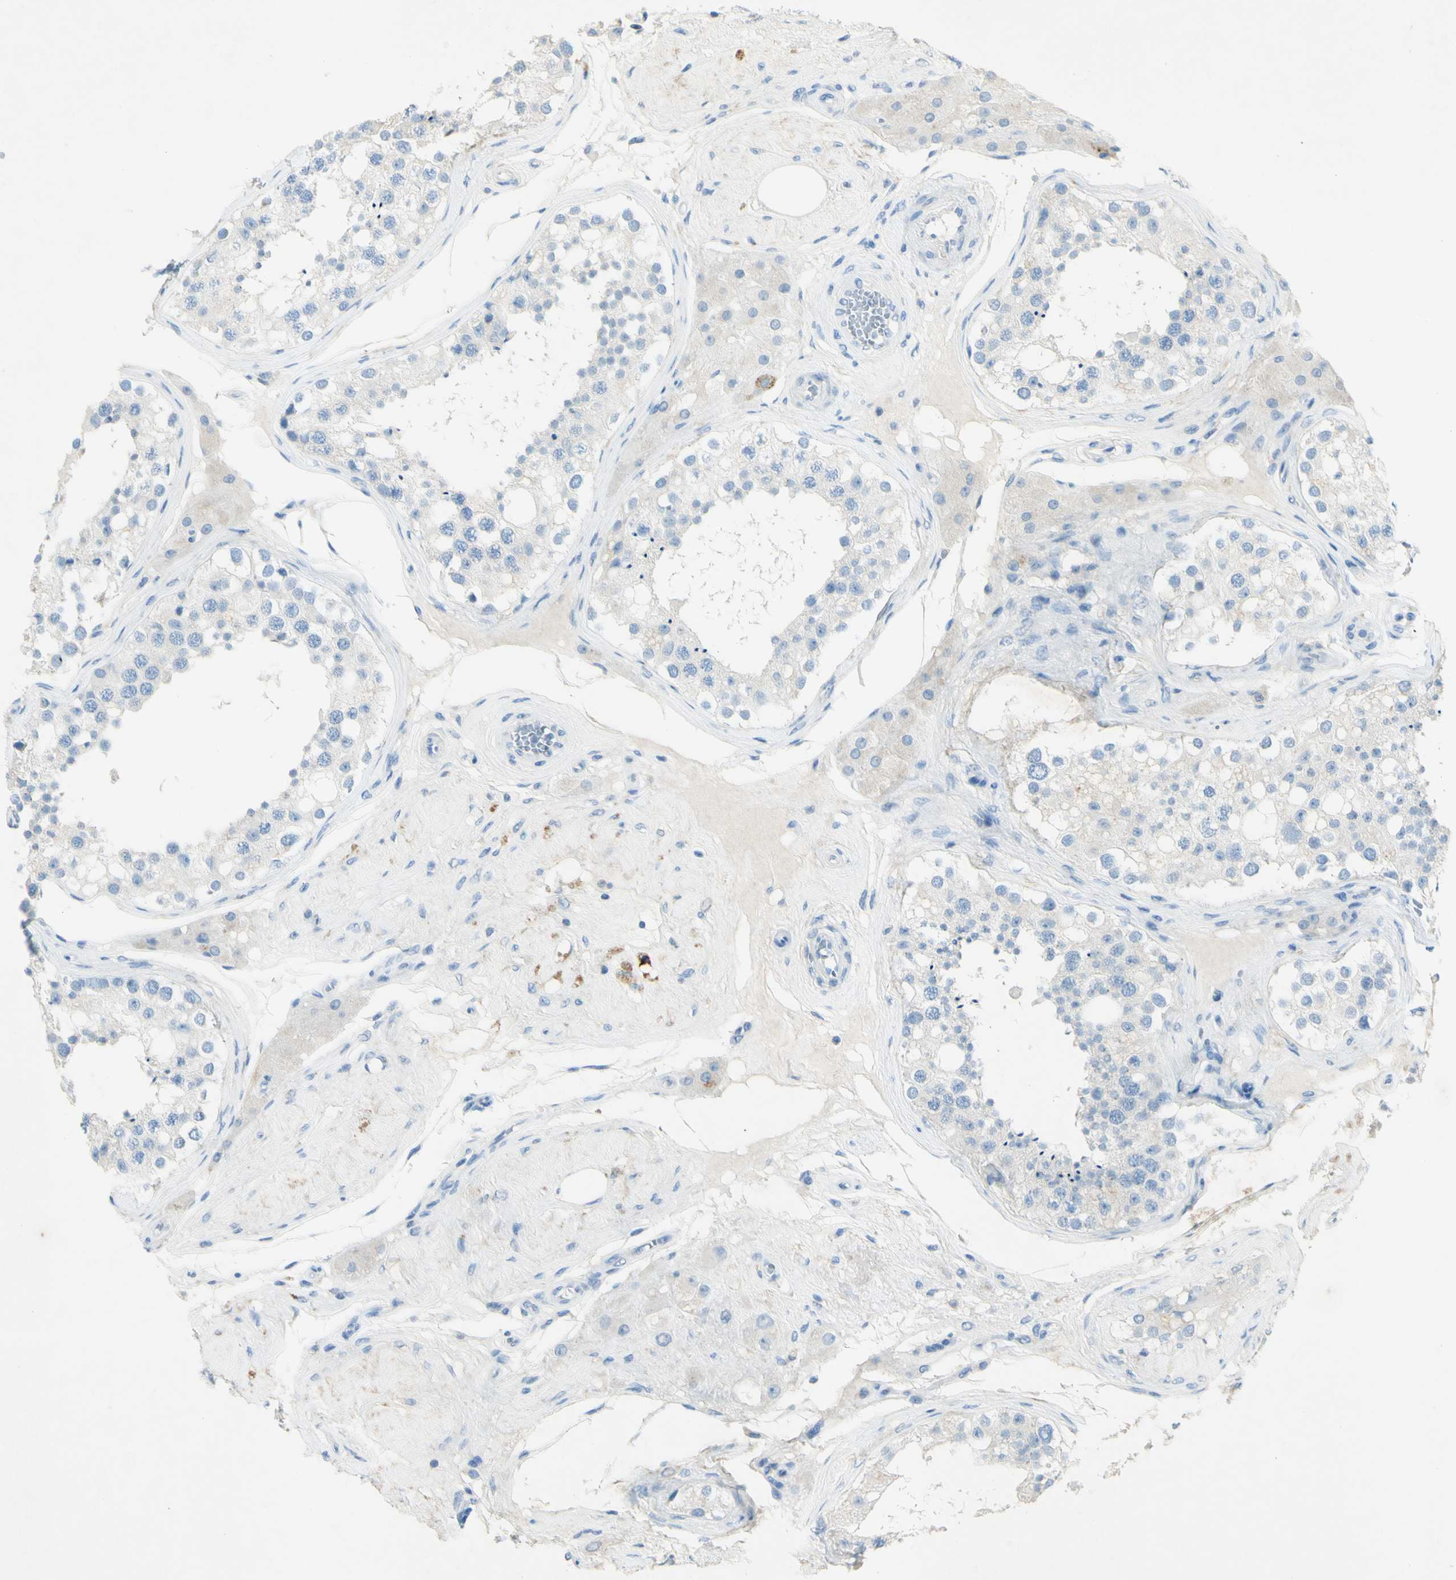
{"staining": {"intensity": "negative", "quantity": "none", "location": "none"}, "tissue": "testis", "cell_type": "Cells in seminiferous ducts", "image_type": "normal", "snomed": [{"axis": "morphology", "description": "Normal tissue, NOS"}, {"axis": "topography", "description": "Testis"}], "caption": "Human testis stained for a protein using immunohistochemistry (IHC) reveals no expression in cells in seminiferous ducts.", "gene": "GDF15", "patient": {"sex": "male", "age": 68}}